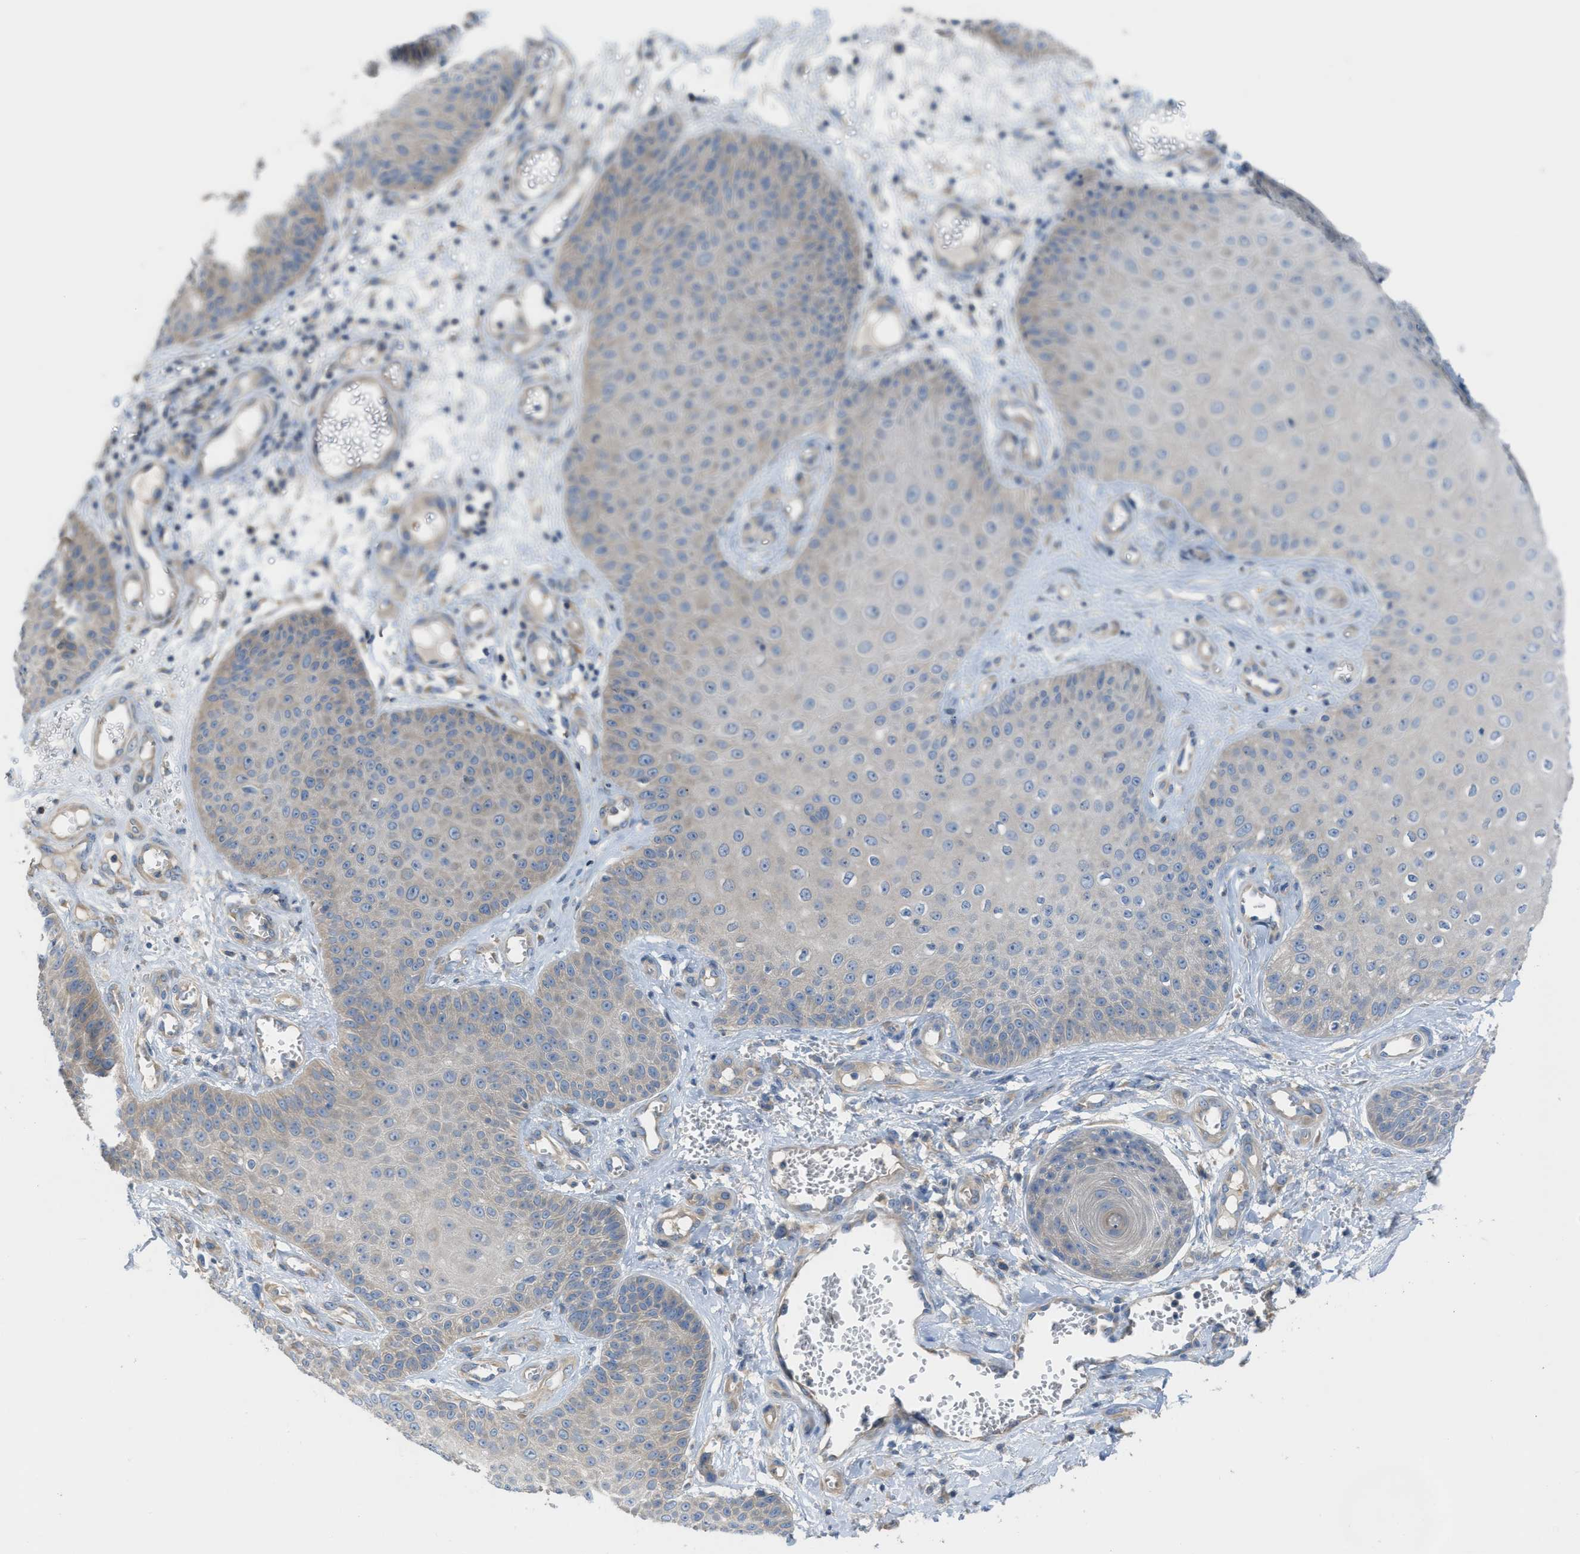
{"staining": {"intensity": "weak", "quantity": "<25%", "location": "cytoplasmic/membranous"}, "tissue": "skin cancer", "cell_type": "Tumor cells", "image_type": "cancer", "snomed": [{"axis": "morphology", "description": "Squamous cell carcinoma, NOS"}, {"axis": "topography", "description": "Skin"}], "caption": "Squamous cell carcinoma (skin) was stained to show a protein in brown. There is no significant expression in tumor cells.", "gene": "UBA5", "patient": {"sex": "male", "age": 74}}